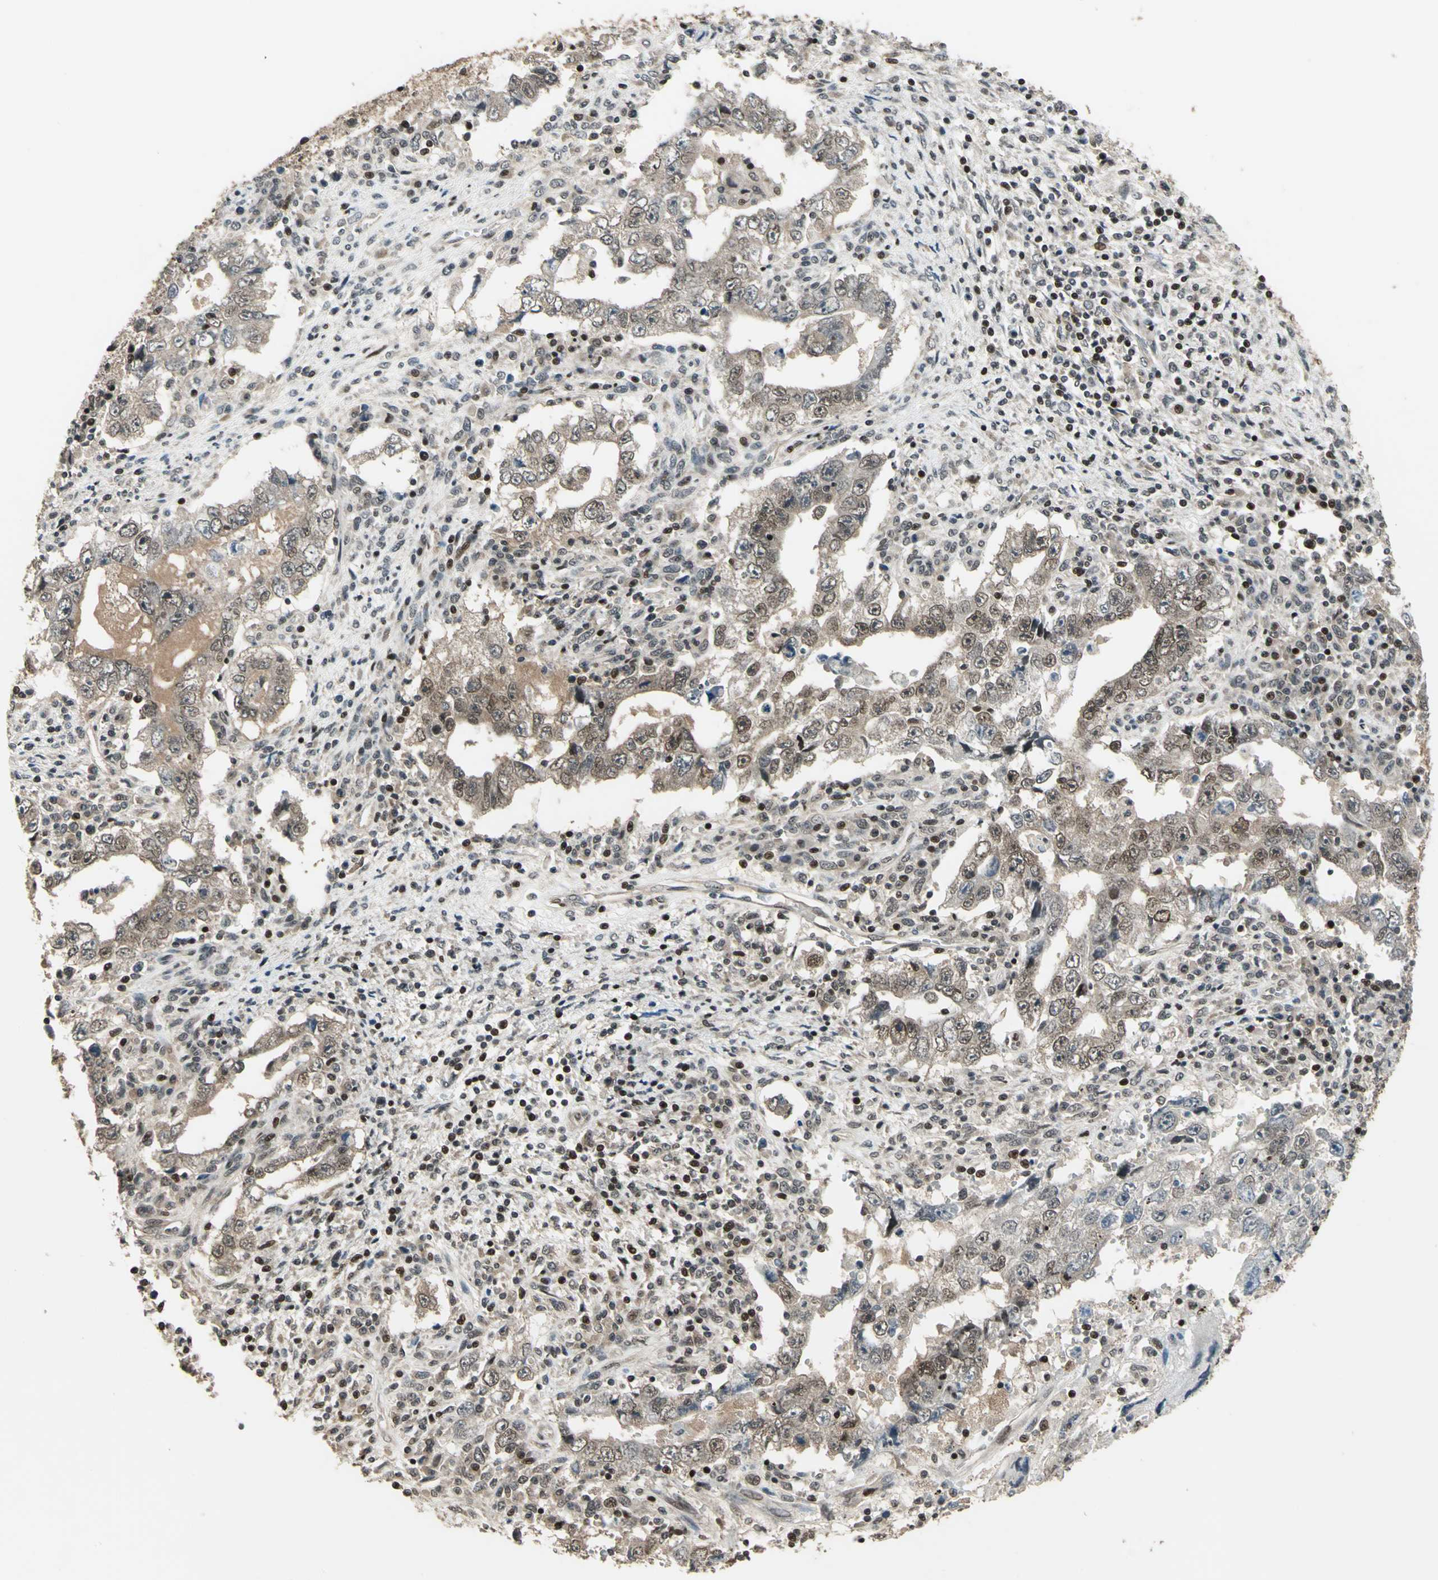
{"staining": {"intensity": "moderate", "quantity": ">75%", "location": "cytoplasmic/membranous,nuclear"}, "tissue": "testis cancer", "cell_type": "Tumor cells", "image_type": "cancer", "snomed": [{"axis": "morphology", "description": "Carcinoma, Embryonal, NOS"}, {"axis": "topography", "description": "Testis"}], "caption": "Human embryonal carcinoma (testis) stained for a protein (brown) reveals moderate cytoplasmic/membranous and nuclear positive expression in approximately >75% of tumor cells.", "gene": "PSMC3", "patient": {"sex": "male", "age": 26}}